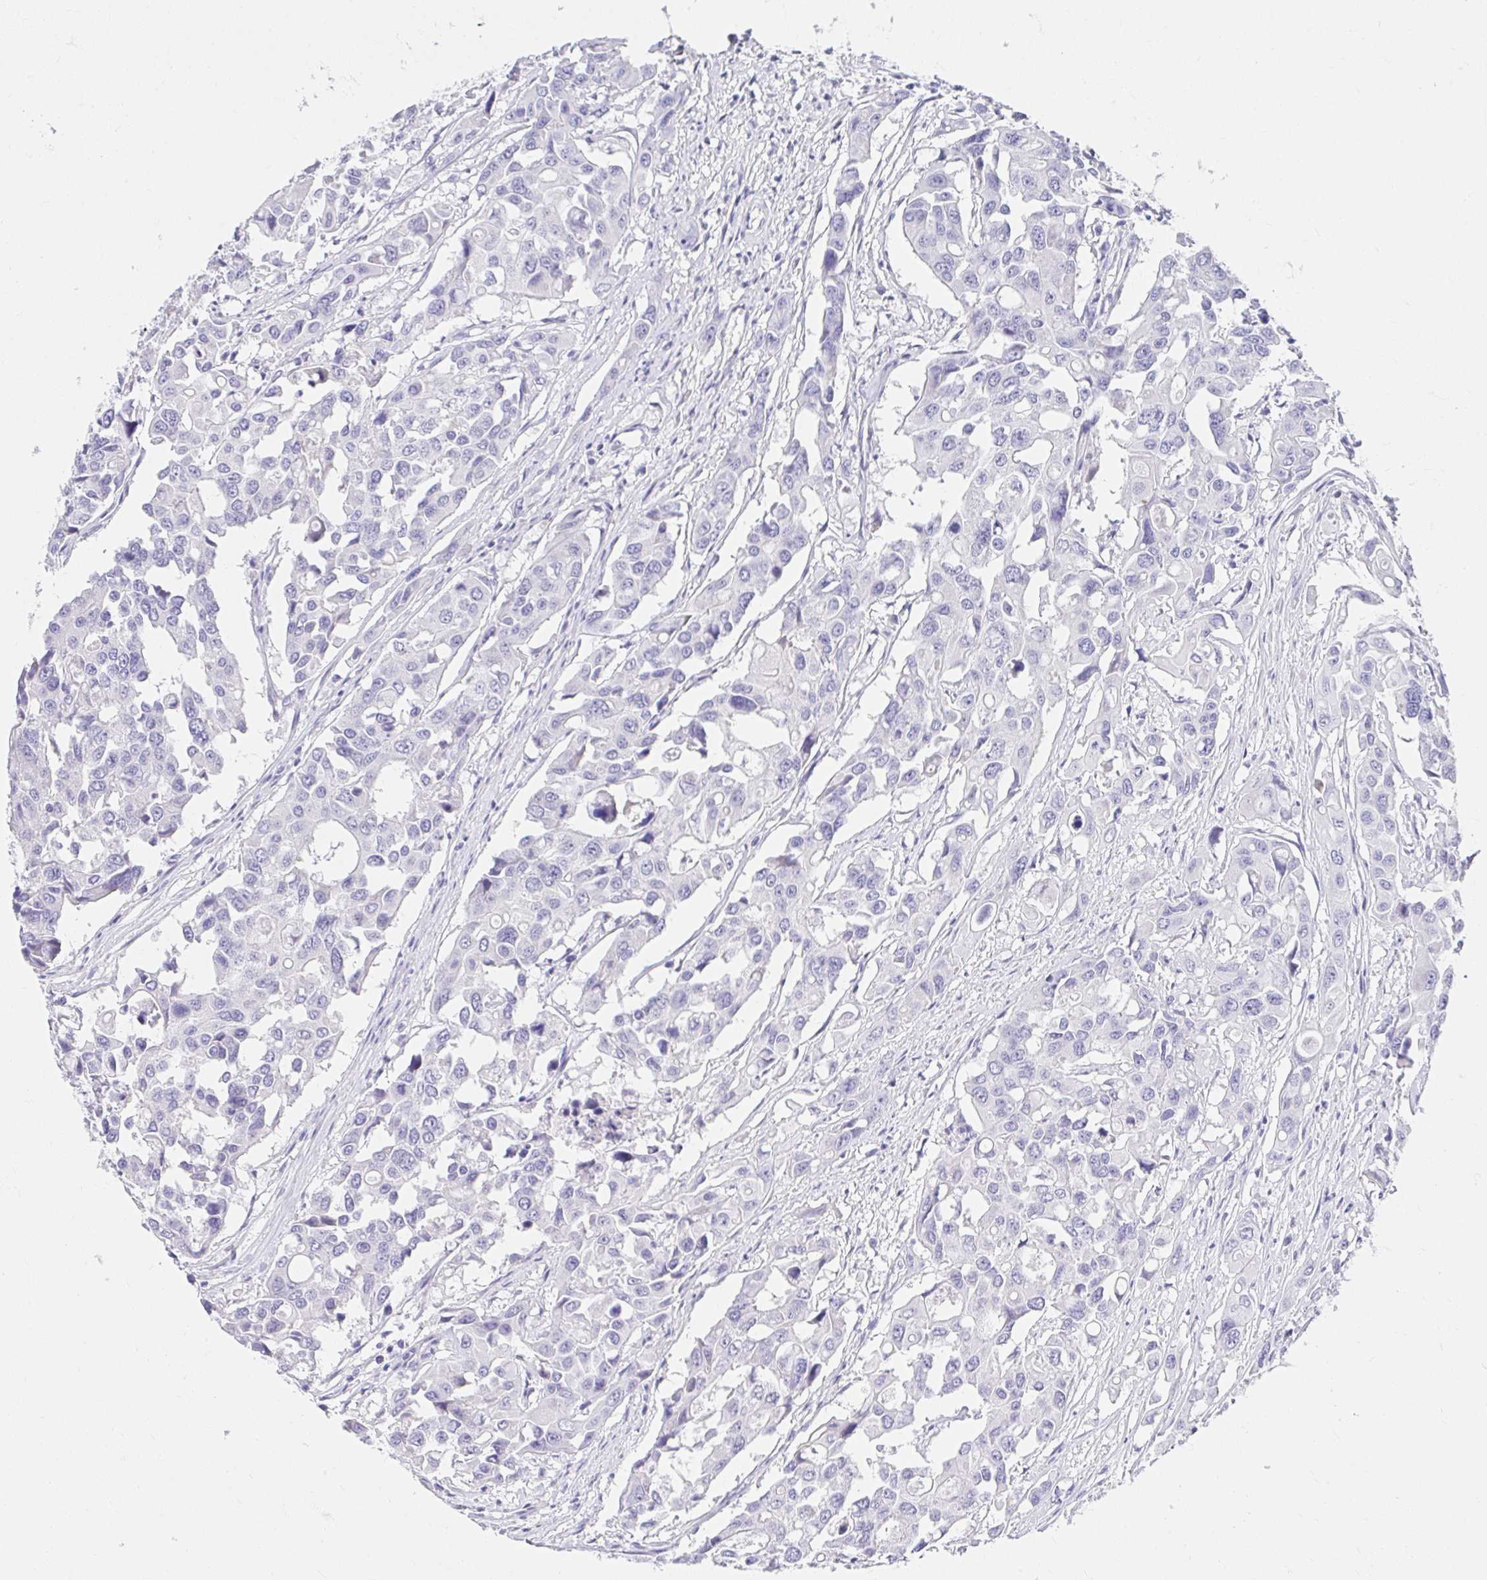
{"staining": {"intensity": "negative", "quantity": "none", "location": "none"}, "tissue": "colorectal cancer", "cell_type": "Tumor cells", "image_type": "cancer", "snomed": [{"axis": "morphology", "description": "Adenocarcinoma, NOS"}, {"axis": "topography", "description": "Colon"}], "caption": "An image of adenocarcinoma (colorectal) stained for a protein demonstrates no brown staining in tumor cells.", "gene": "VGLL1", "patient": {"sex": "male", "age": 77}}